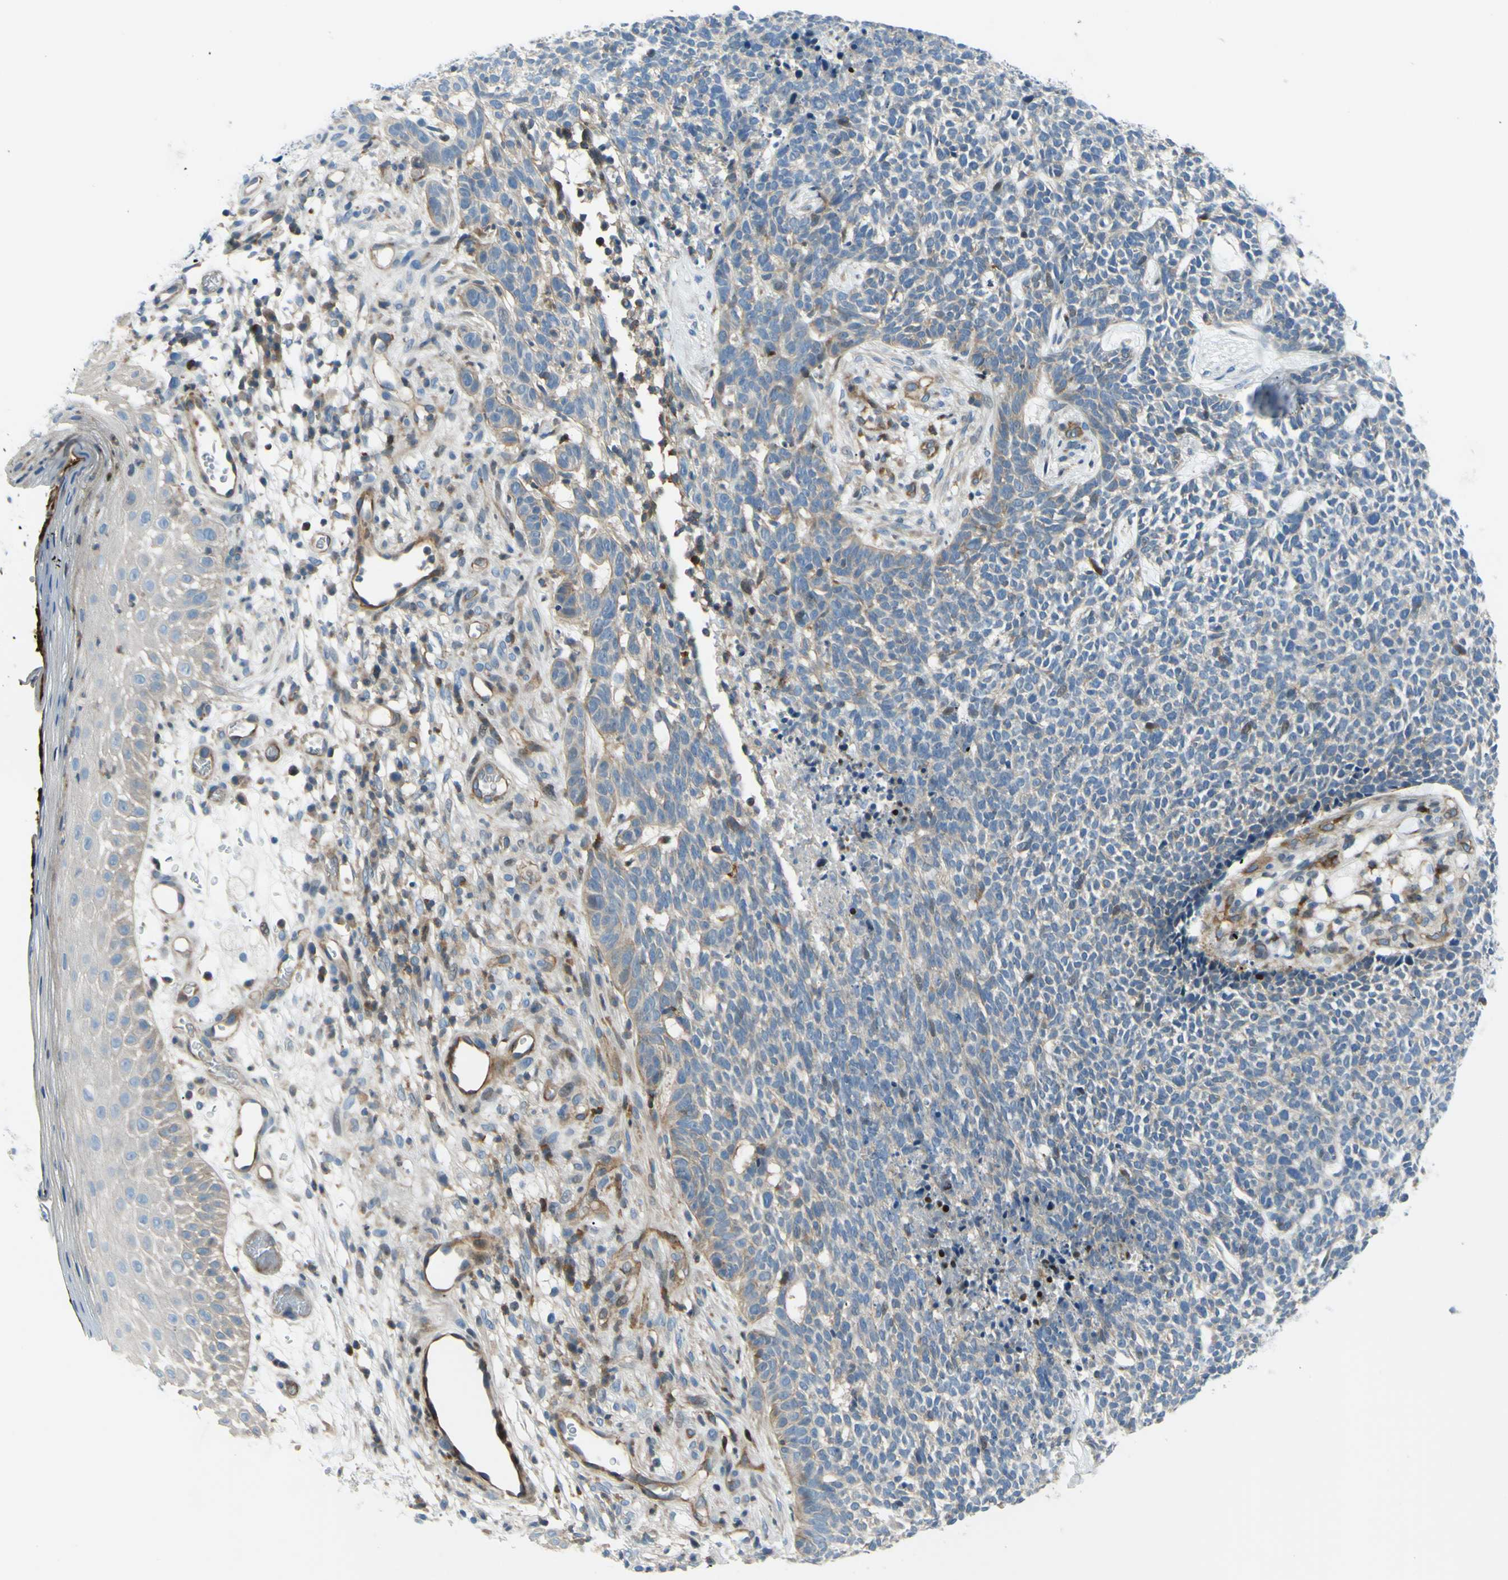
{"staining": {"intensity": "weak", "quantity": "<25%", "location": "cytoplasmic/membranous"}, "tissue": "skin cancer", "cell_type": "Tumor cells", "image_type": "cancer", "snomed": [{"axis": "morphology", "description": "Basal cell carcinoma"}, {"axis": "topography", "description": "Skin"}], "caption": "Immunohistochemical staining of human basal cell carcinoma (skin) reveals no significant staining in tumor cells. The staining is performed using DAB (3,3'-diaminobenzidine) brown chromogen with nuclei counter-stained in using hematoxylin.", "gene": "PAK2", "patient": {"sex": "female", "age": 84}}